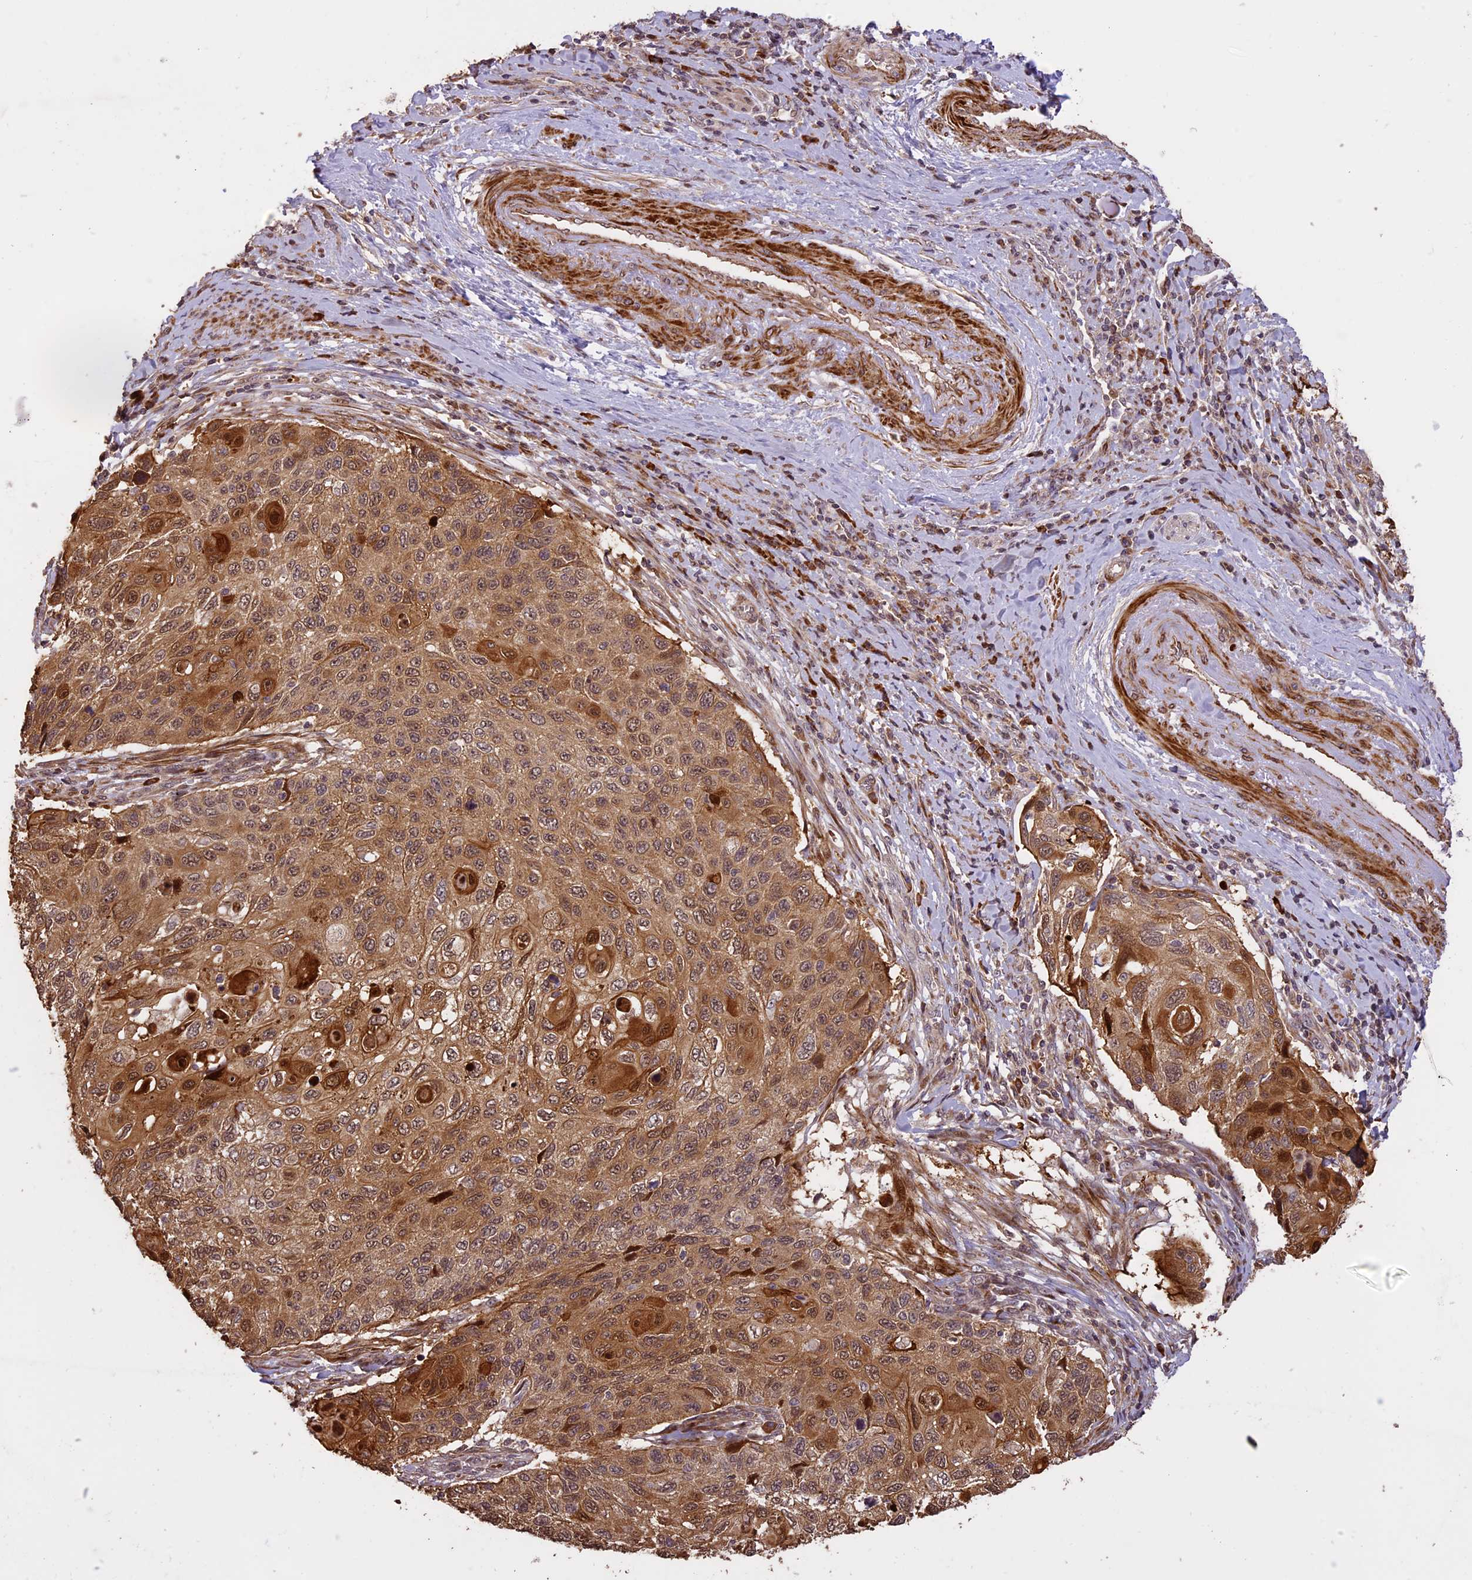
{"staining": {"intensity": "moderate", "quantity": ">75%", "location": "cytoplasmic/membranous,nuclear"}, "tissue": "cervical cancer", "cell_type": "Tumor cells", "image_type": "cancer", "snomed": [{"axis": "morphology", "description": "Squamous cell carcinoma, NOS"}, {"axis": "topography", "description": "Cervix"}], "caption": "Immunohistochemistry (IHC) (DAB (3,3'-diaminobenzidine)) staining of cervical squamous cell carcinoma exhibits moderate cytoplasmic/membranous and nuclear protein expression in about >75% of tumor cells.", "gene": "ENHO", "patient": {"sex": "female", "age": 70}}